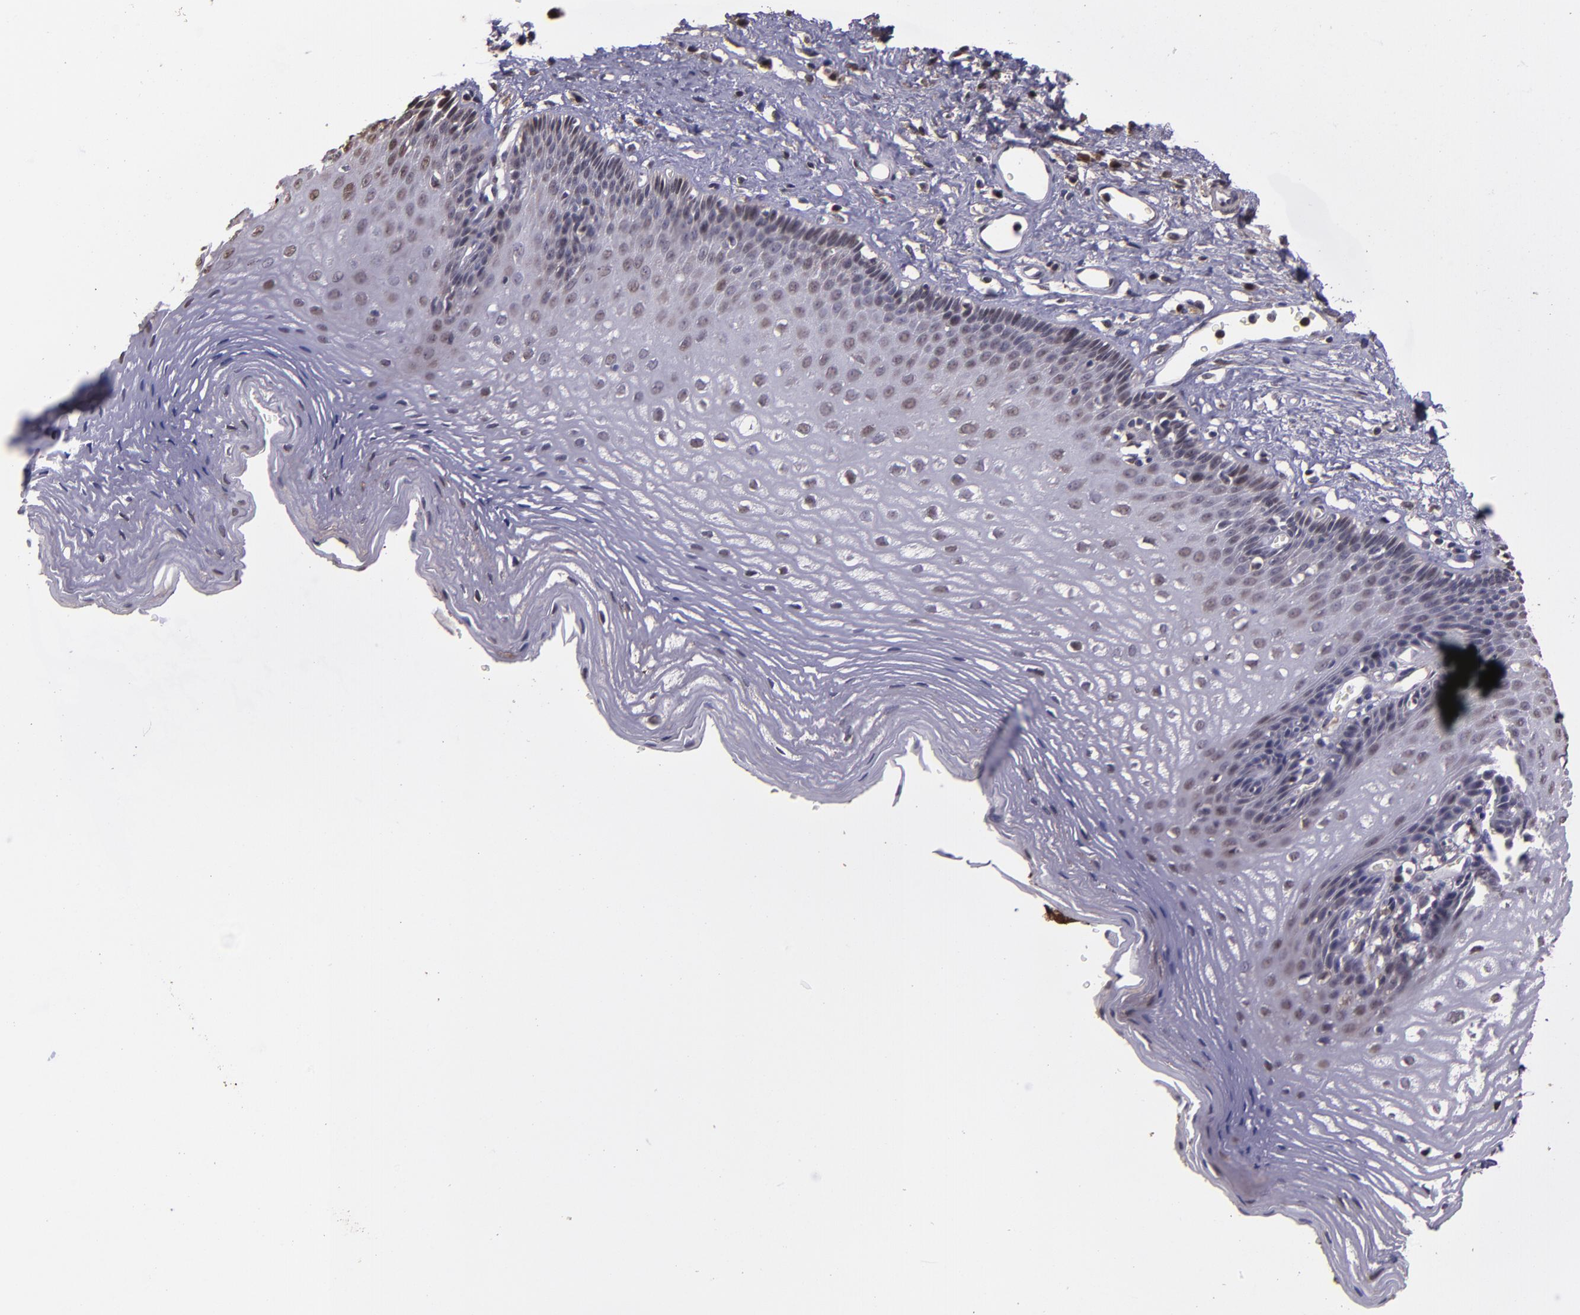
{"staining": {"intensity": "weak", "quantity": "25%-75%", "location": "cytoplasmic/membranous,nuclear"}, "tissue": "esophagus", "cell_type": "Squamous epithelial cells", "image_type": "normal", "snomed": [{"axis": "morphology", "description": "Normal tissue, NOS"}, {"axis": "topography", "description": "Esophagus"}], "caption": "An image of human esophagus stained for a protein shows weak cytoplasmic/membranous,nuclear brown staining in squamous epithelial cells. Nuclei are stained in blue.", "gene": "SERPINF2", "patient": {"sex": "female", "age": 70}}